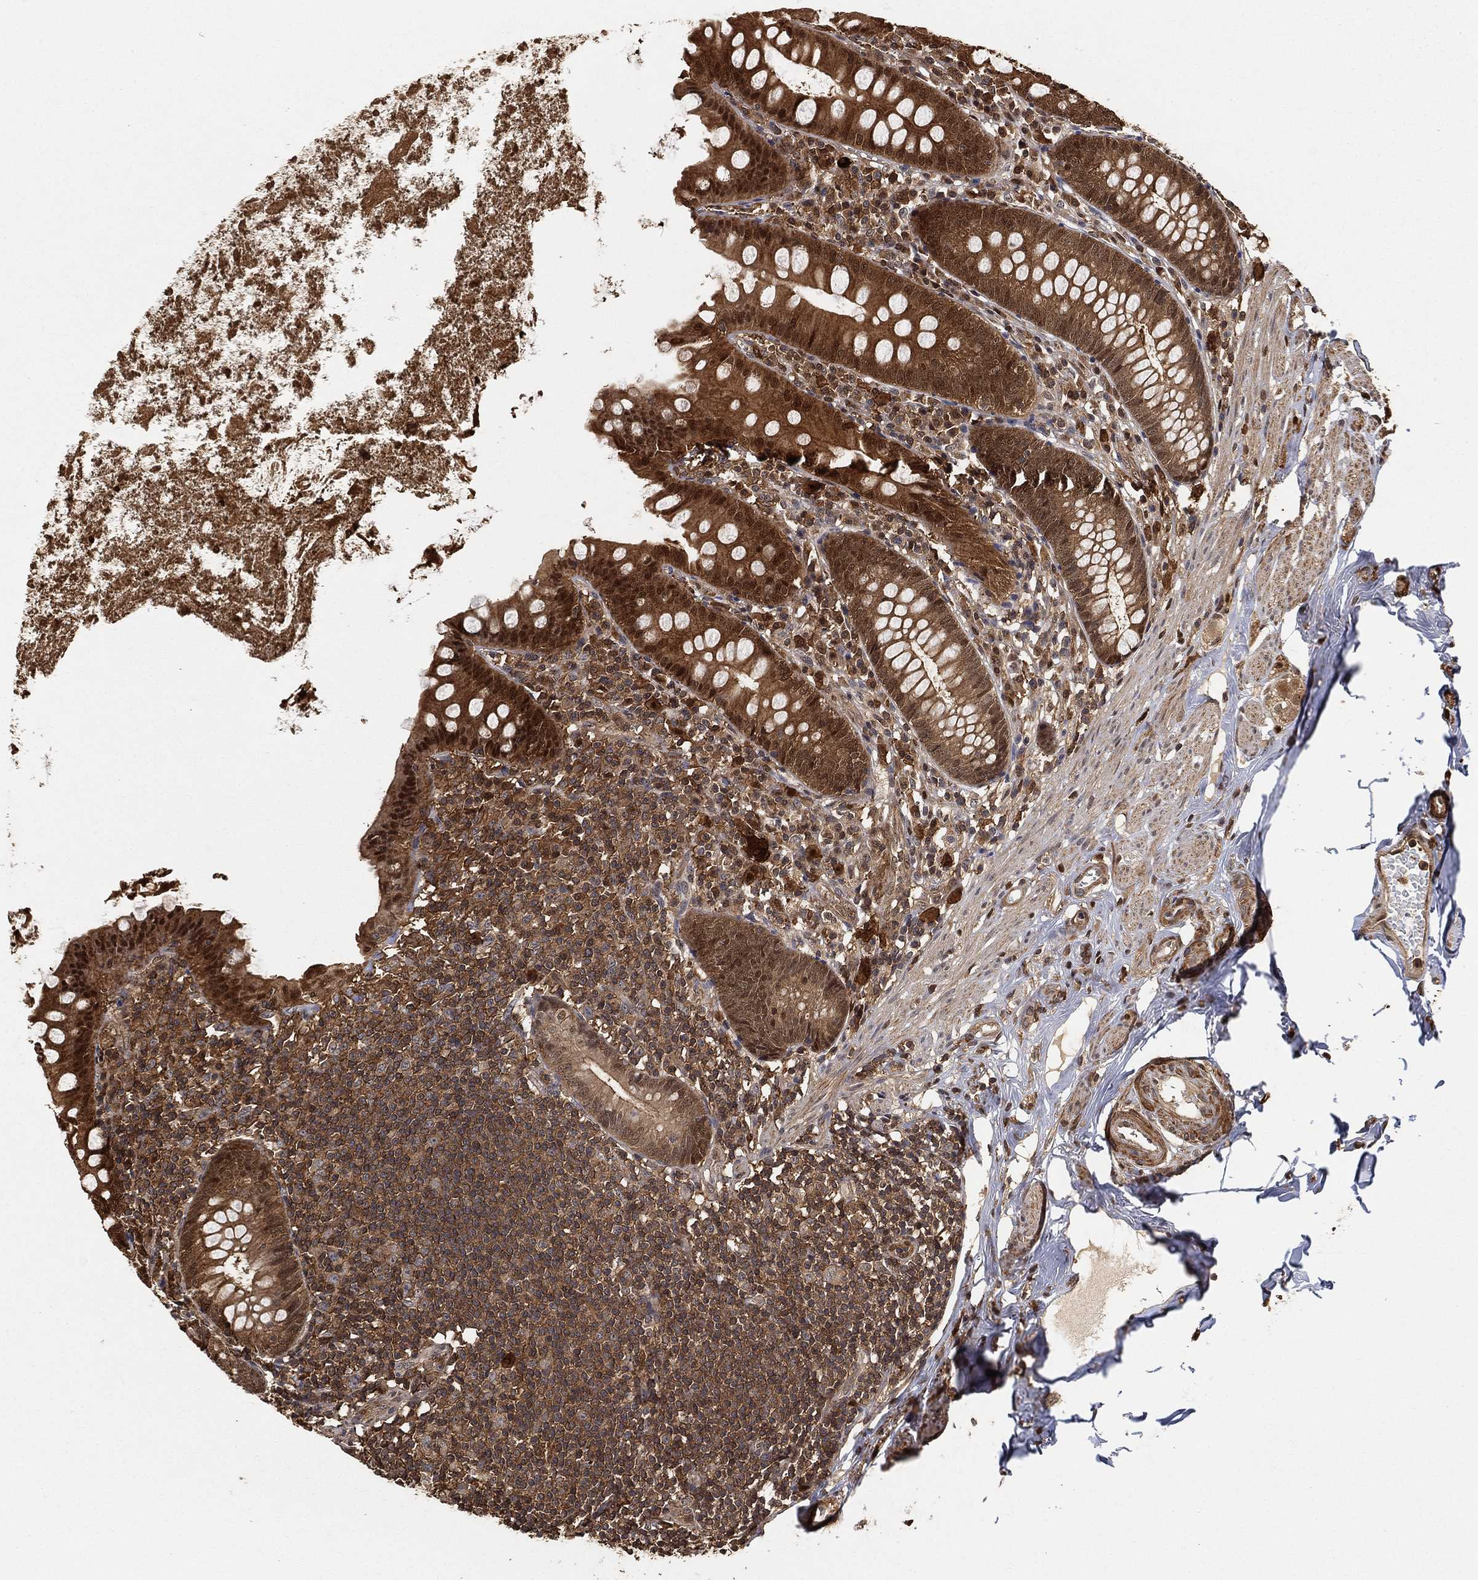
{"staining": {"intensity": "strong", "quantity": "25%-75%", "location": "cytoplasmic/membranous,nuclear"}, "tissue": "appendix", "cell_type": "Glandular cells", "image_type": "normal", "snomed": [{"axis": "morphology", "description": "Normal tissue, NOS"}, {"axis": "topography", "description": "Appendix"}], "caption": "Immunohistochemistry (IHC) (DAB) staining of unremarkable human appendix exhibits strong cytoplasmic/membranous,nuclear protein expression in approximately 25%-75% of glandular cells.", "gene": "CRYL1", "patient": {"sex": "female", "age": 82}}